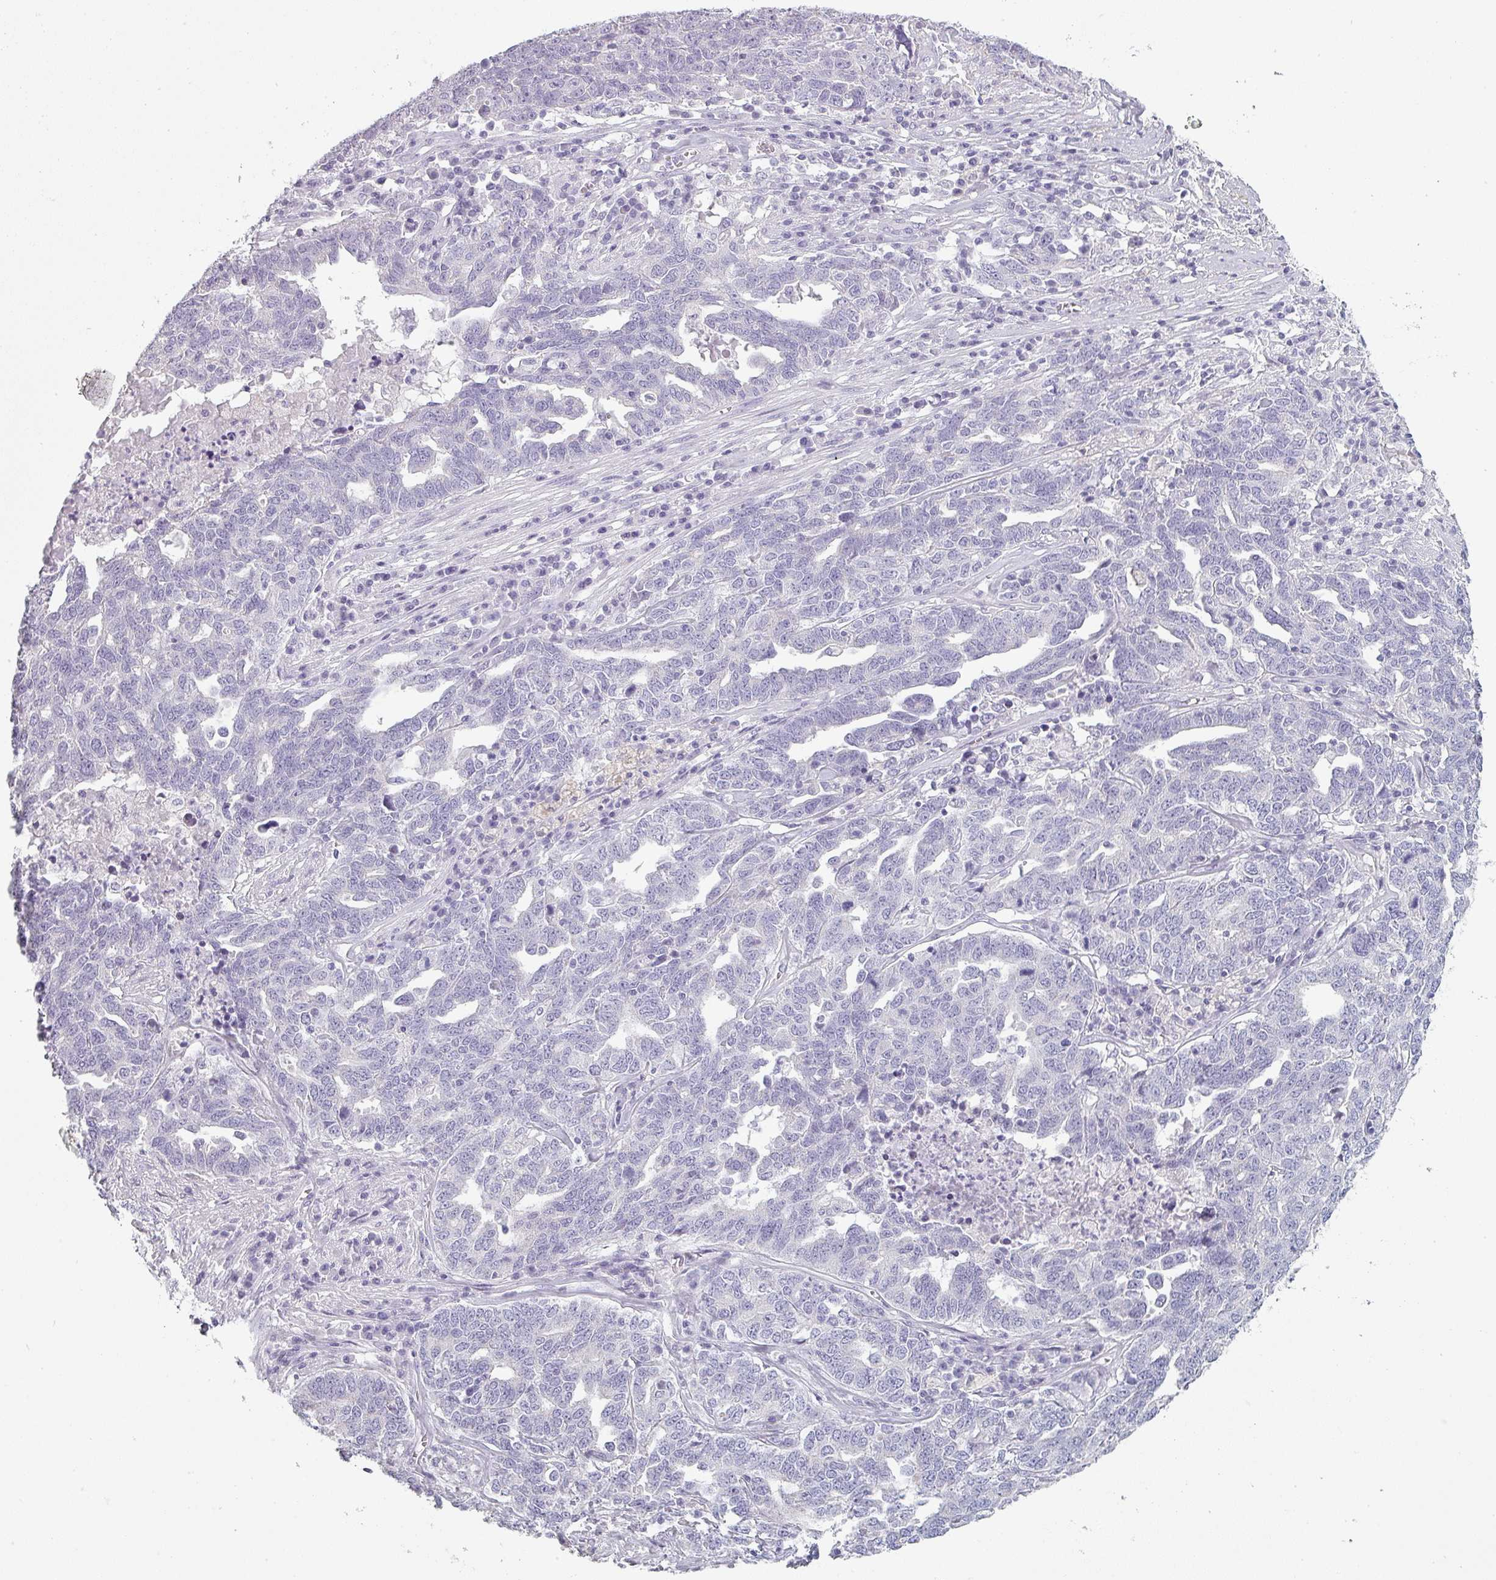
{"staining": {"intensity": "negative", "quantity": "none", "location": "none"}, "tissue": "ovarian cancer", "cell_type": "Tumor cells", "image_type": "cancer", "snomed": [{"axis": "morphology", "description": "Carcinoma, endometroid"}, {"axis": "topography", "description": "Ovary"}], "caption": "Immunohistochemistry micrograph of ovarian cancer (endometroid carcinoma) stained for a protein (brown), which shows no staining in tumor cells.", "gene": "SFTPA1", "patient": {"sex": "female", "age": 62}}